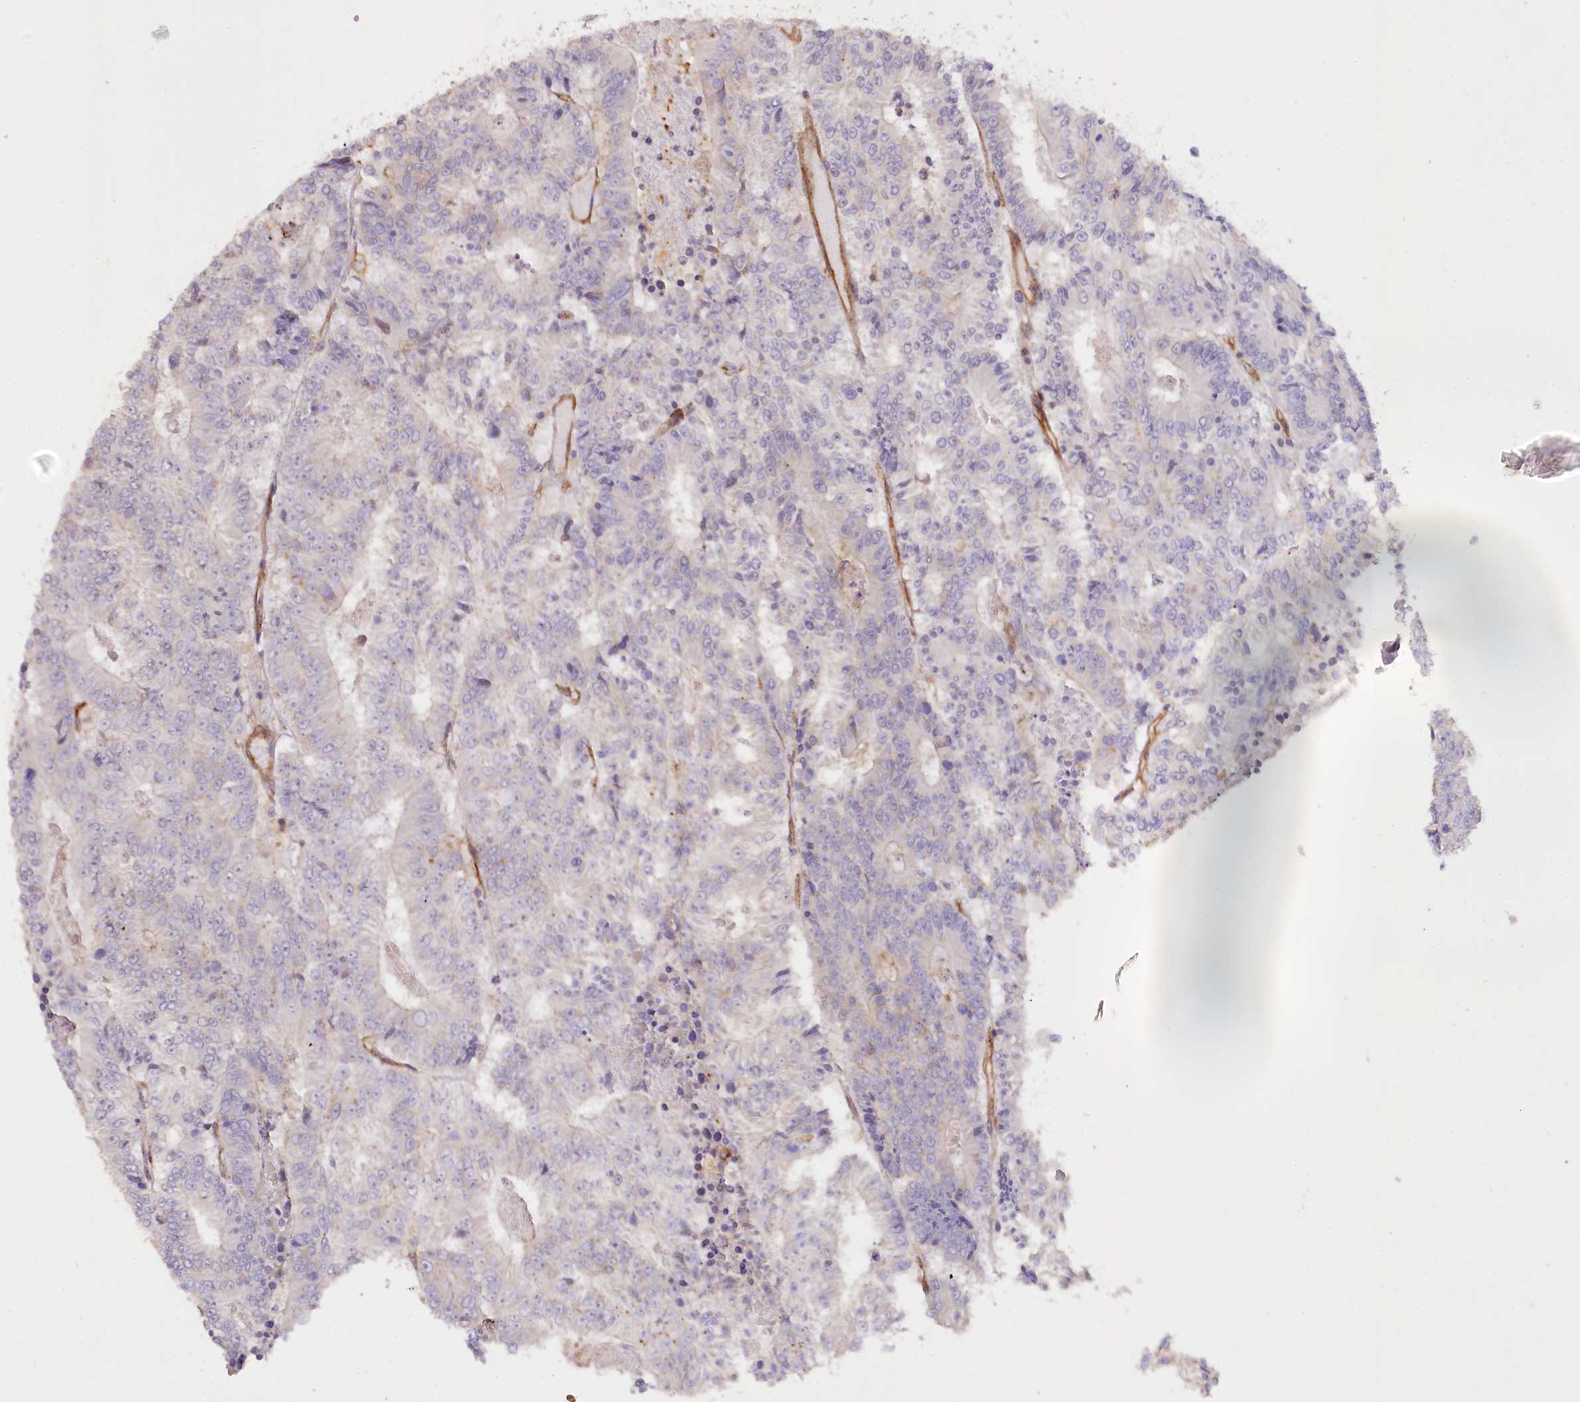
{"staining": {"intensity": "negative", "quantity": "none", "location": "none"}, "tissue": "colorectal cancer", "cell_type": "Tumor cells", "image_type": "cancer", "snomed": [{"axis": "morphology", "description": "Adenocarcinoma, NOS"}, {"axis": "topography", "description": "Colon"}], "caption": "Immunohistochemistry (IHC) image of human adenocarcinoma (colorectal) stained for a protein (brown), which displays no staining in tumor cells.", "gene": "SYNPO2", "patient": {"sex": "male", "age": 83}}